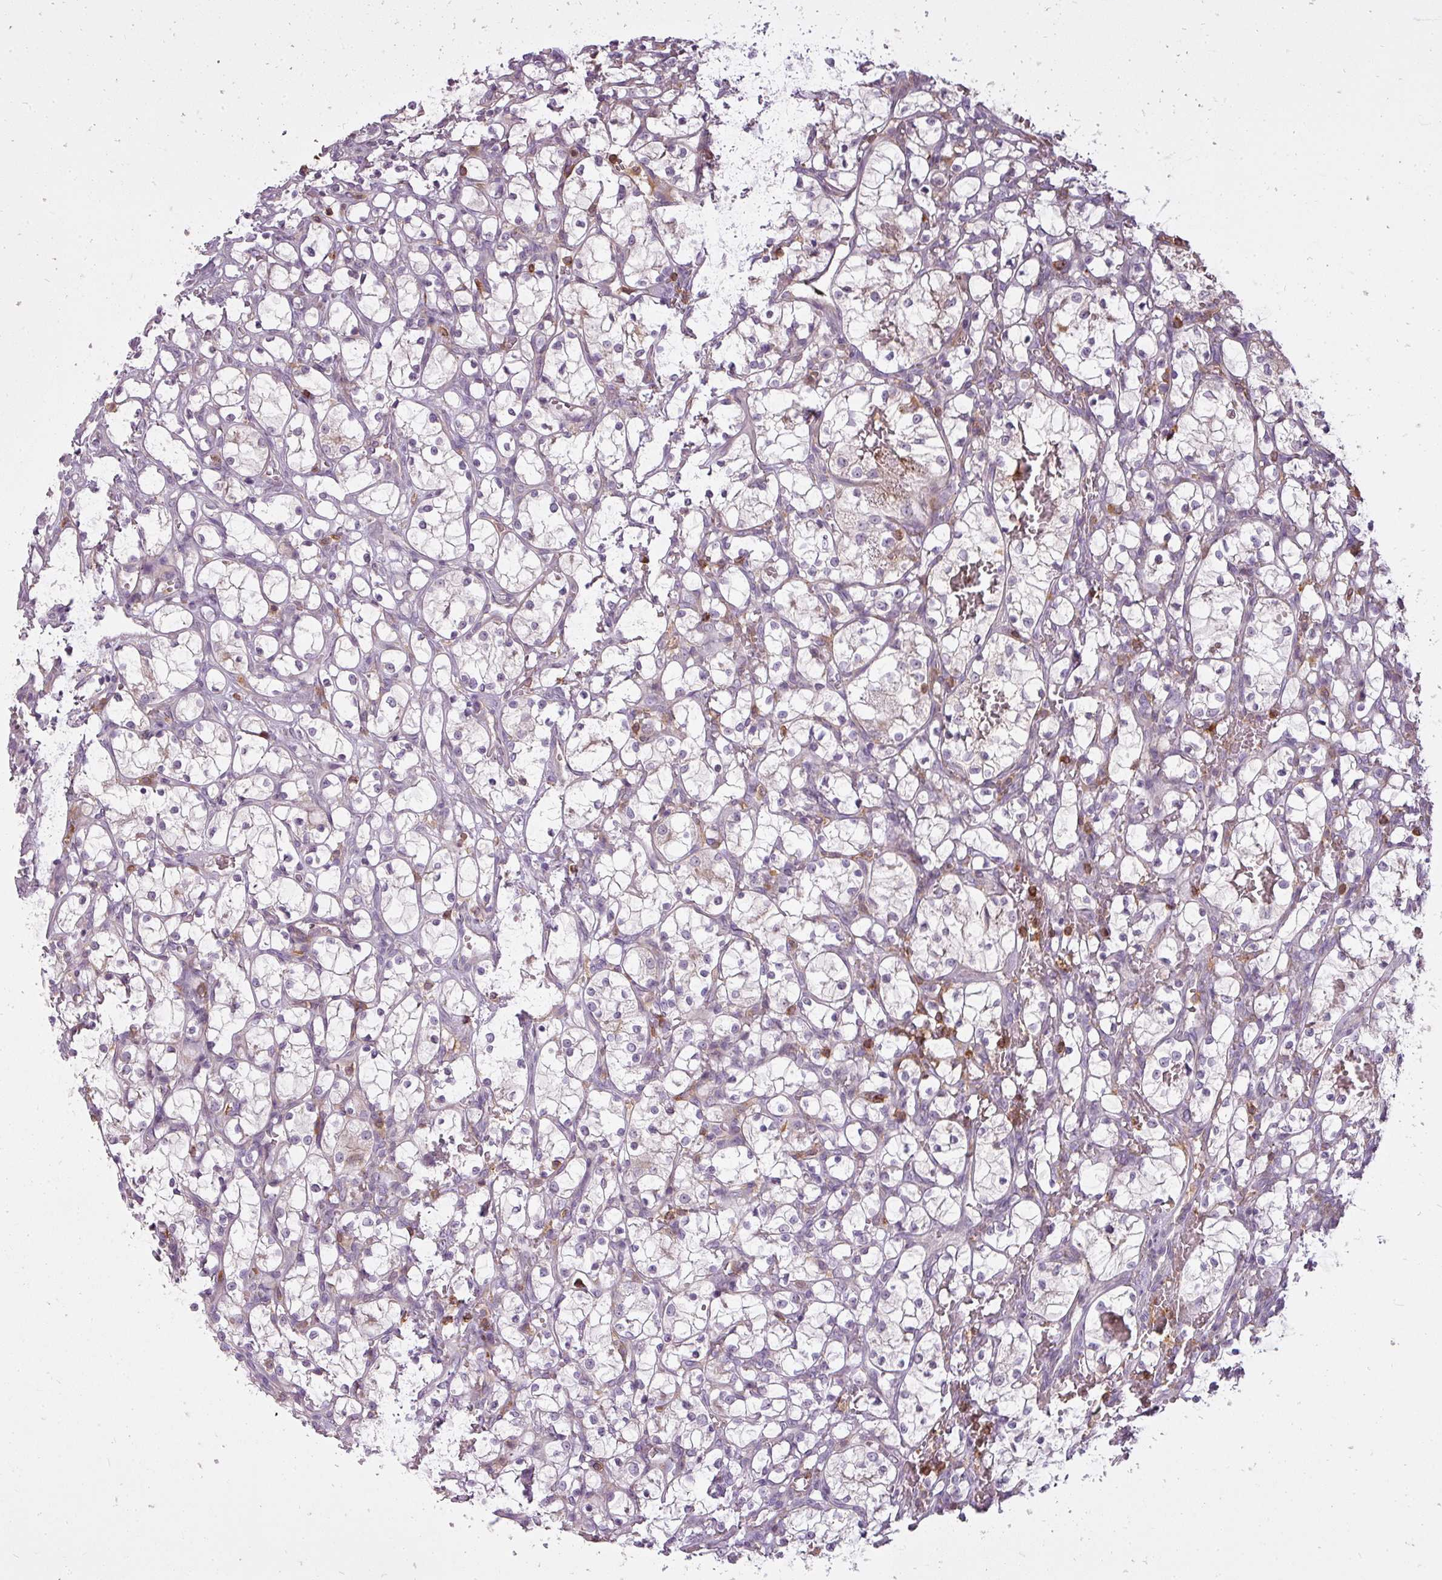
{"staining": {"intensity": "negative", "quantity": "none", "location": "none"}, "tissue": "renal cancer", "cell_type": "Tumor cells", "image_type": "cancer", "snomed": [{"axis": "morphology", "description": "Adenocarcinoma, NOS"}, {"axis": "topography", "description": "Kidney"}], "caption": "An IHC image of renal cancer is shown. There is no staining in tumor cells of renal cancer.", "gene": "STK4", "patient": {"sex": "female", "age": 69}}